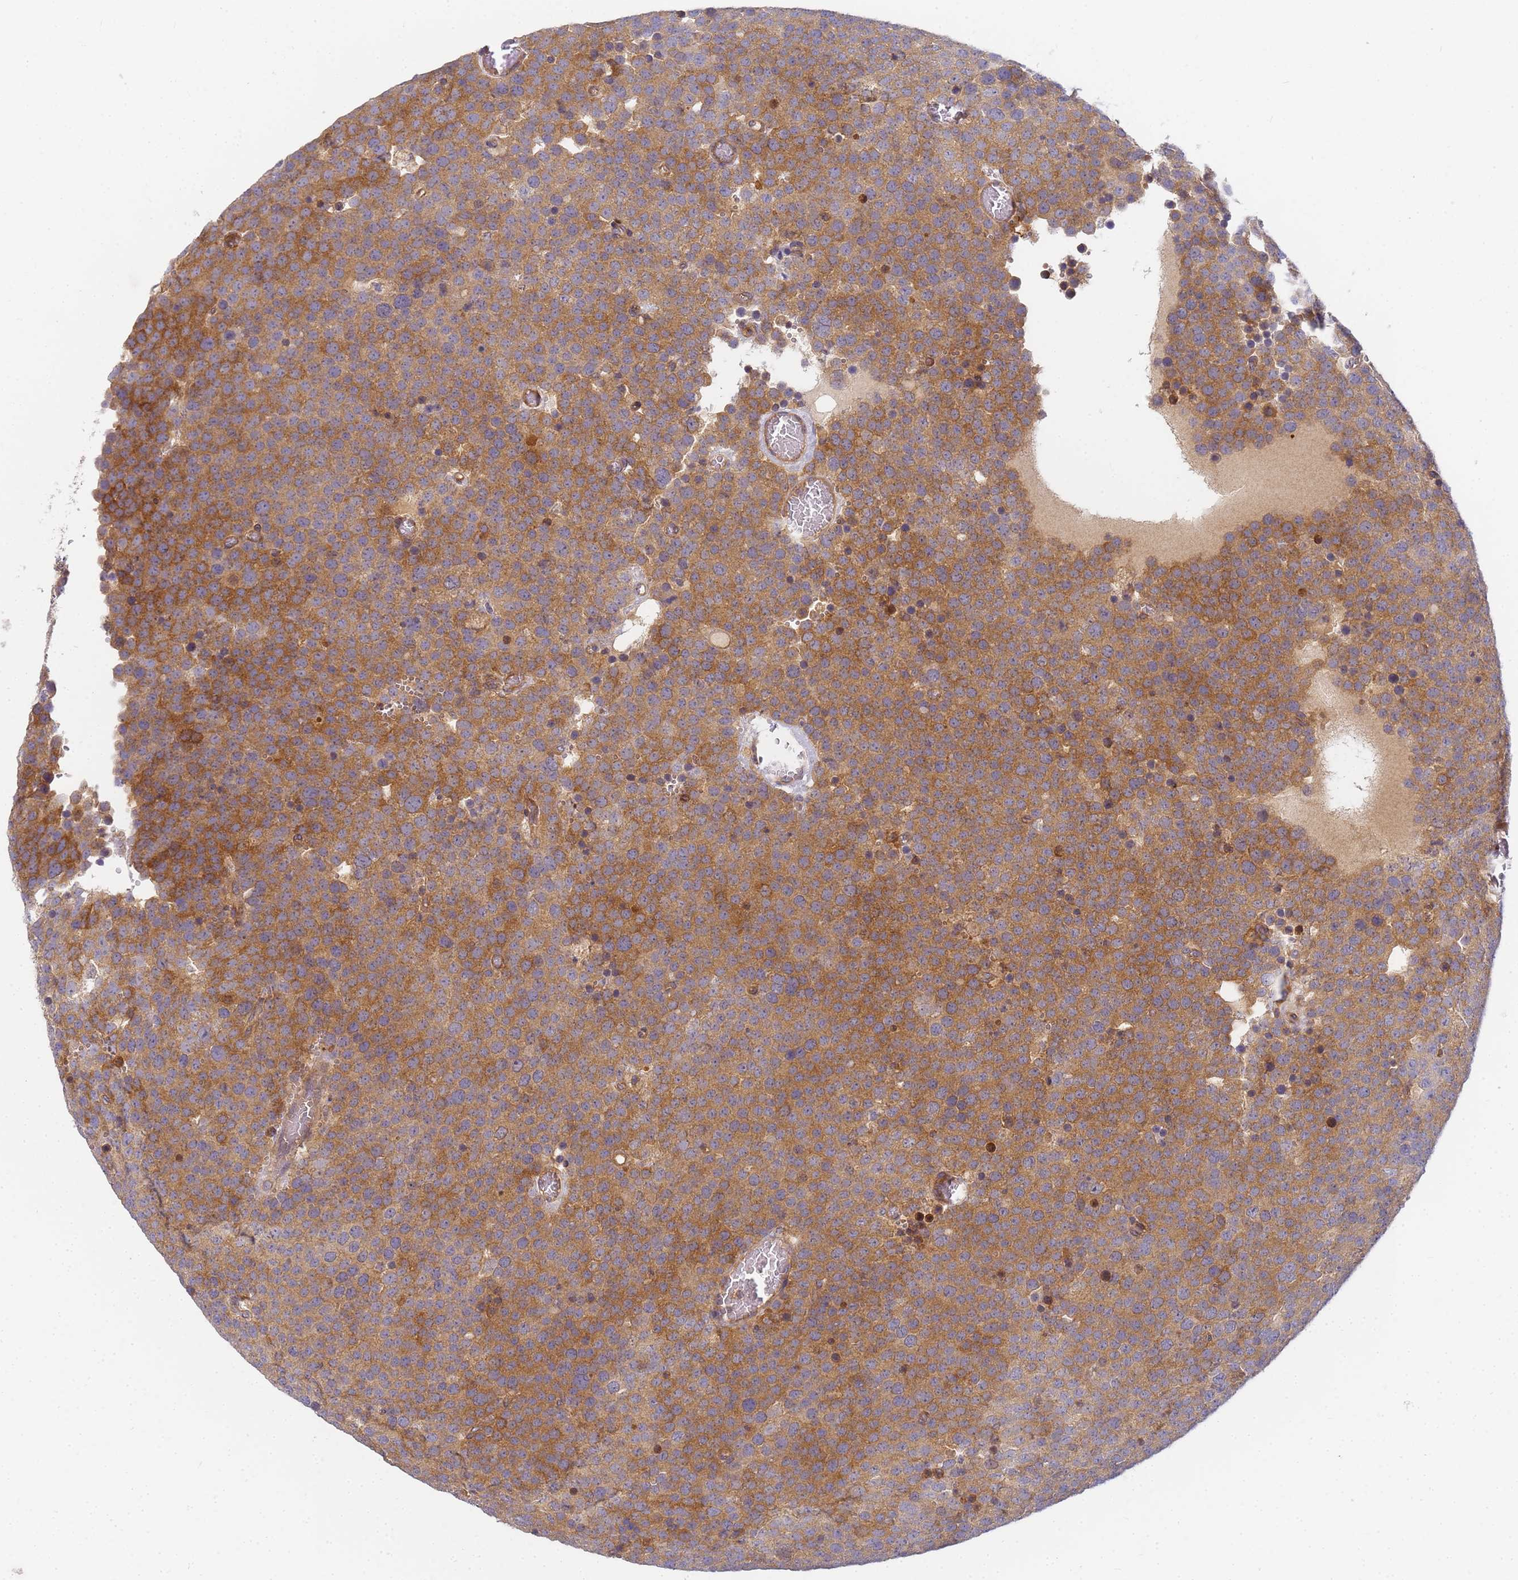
{"staining": {"intensity": "moderate", "quantity": ">75%", "location": "cytoplasmic/membranous"}, "tissue": "testis cancer", "cell_type": "Tumor cells", "image_type": "cancer", "snomed": [{"axis": "morphology", "description": "Normal tissue, NOS"}, {"axis": "morphology", "description": "Seminoma, NOS"}, {"axis": "topography", "description": "Testis"}], "caption": "Immunohistochemical staining of human testis seminoma displays medium levels of moderate cytoplasmic/membranous protein expression in approximately >75% of tumor cells.", "gene": "CHM", "patient": {"sex": "male", "age": 71}}